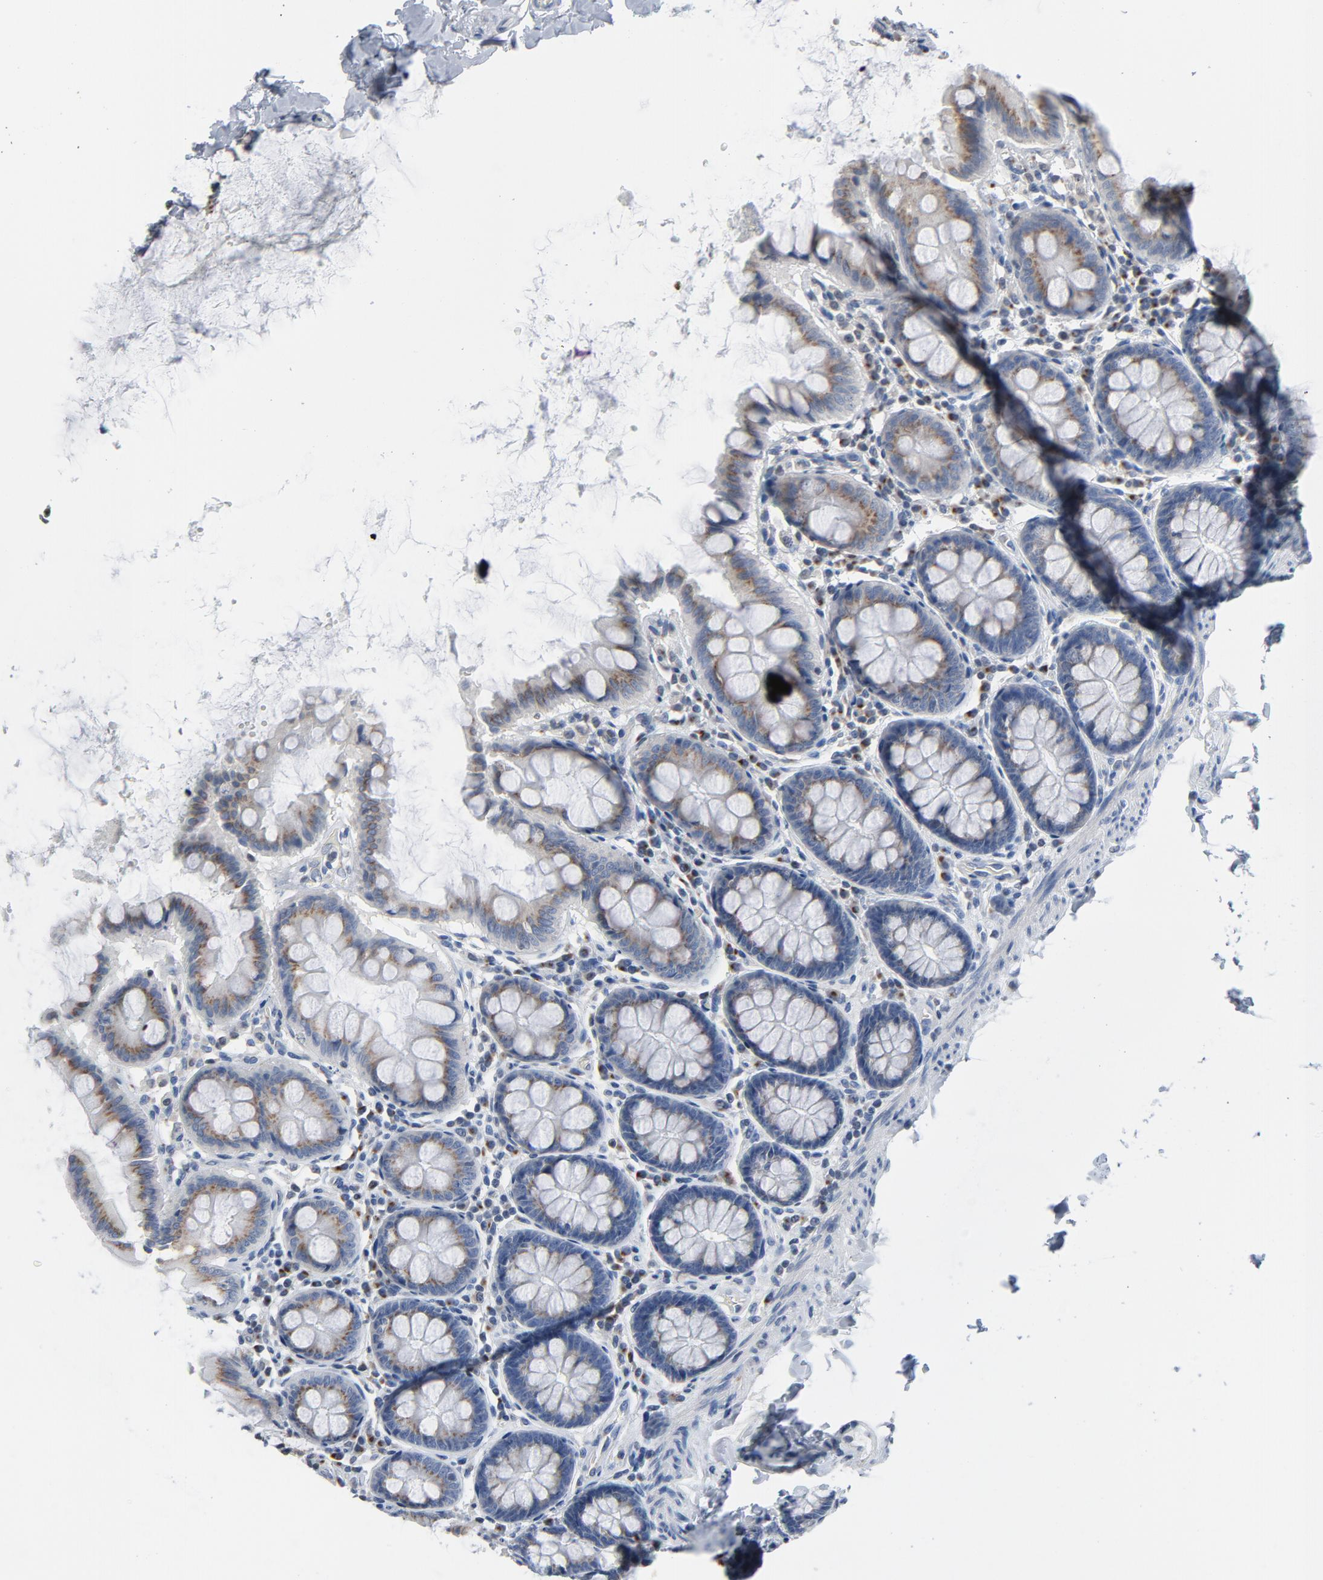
{"staining": {"intensity": "moderate", "quantity": ">75%", "location": "cytoplasmic/membranous"}, "tissue": "colon", "cell_type": "Glandular cells", "image_type": "normal", "snomed": [{"axis": "morphology", "description": "Normal tissue, NOS"}, {"axis": "topography", "description": "Colon"}], "caption": "A brown stain labels moderate cytoplasmic/membranous positivity of a protein in glandular cells of benign colon. (DAB (3,3'-diaminobenzidine) IHC, brown staining for protein, blue staining for nuclei).", "gene": "YIPF6", "patient": {"sex": "female", "age": 61}}